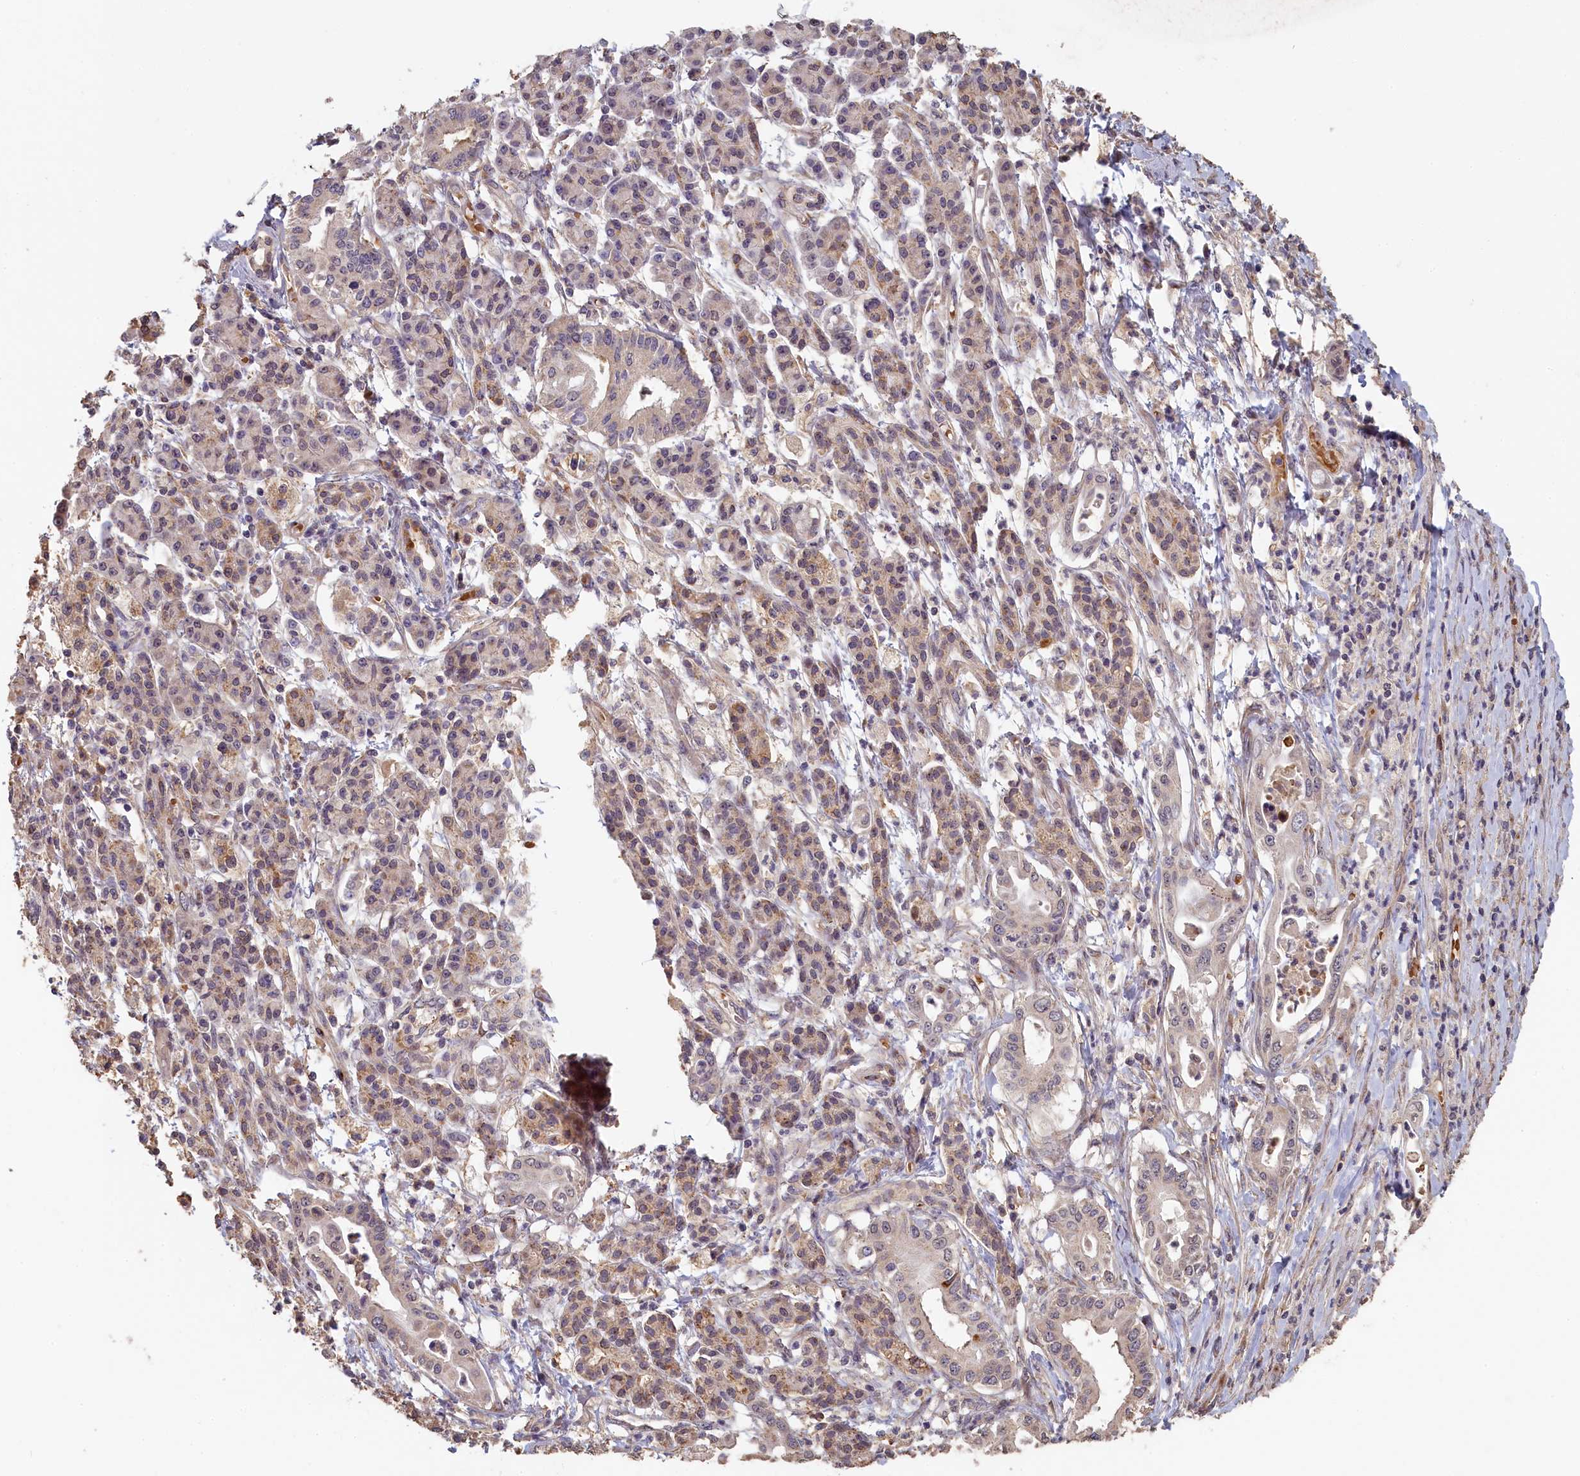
{"staining": {"intensity": "weak", "quantity": "<25%", "location": "nuclear"}, "tissue": "pancreatic cancer", "cell_type": "Tumor cells", "image_type": "cancer", "snomed": [{"axis": "morphology", "description": "Adenocarcinoma, NOS"}, {"axis": "topography", "description": "Pancreas"}], "caption": "High magnification brightfield microscopy of pancreatic adenocarcinoma stained with DAB (brown) and counterstained with hematoxylin (blue): tumor cells show no significant expression.", "gene": "STX16", "patient": {"sex": "female", "age": 77}}